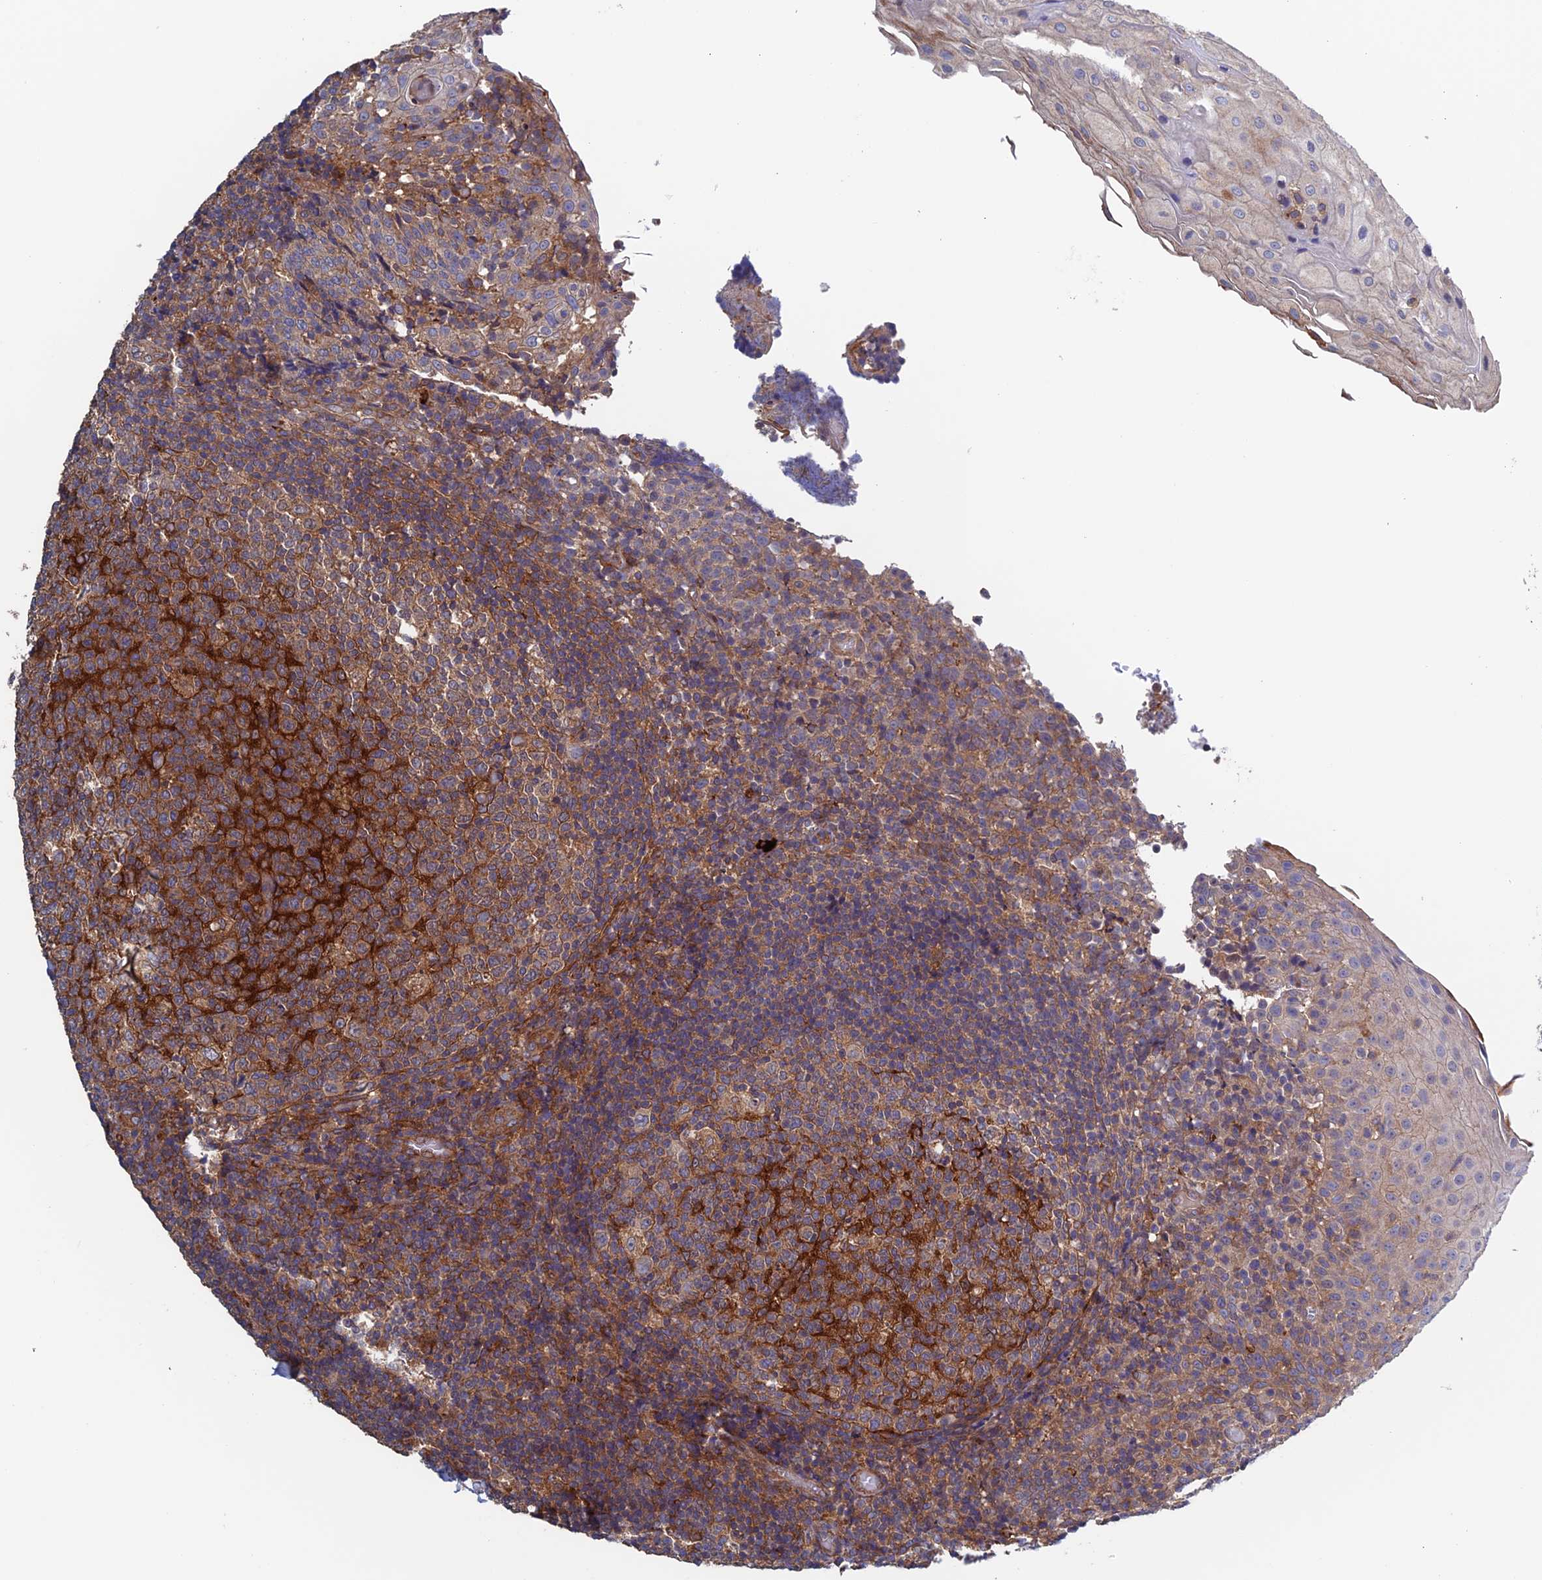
{"staining": {"intensity": "weak", "quantity": "25%-75%", "location": "cytoplasmic/membranous"}, "tissue": "tonsil", "cell_type": "Germinal center cells", "image_type": "normal", "snomed": [{"axis": "morphology", "description": "Normal tissue, NOS"}, {"axis": "topography", "description": "Tonsil"}], "caption": "Human tonsil stained for a protein (brown) displays weak cytoplasmic/membranous positive positivity in about 25%-75% of germinal center cells.", "gene": "NUDT16L1", "patient": {"sex": "female", "age": 19}}